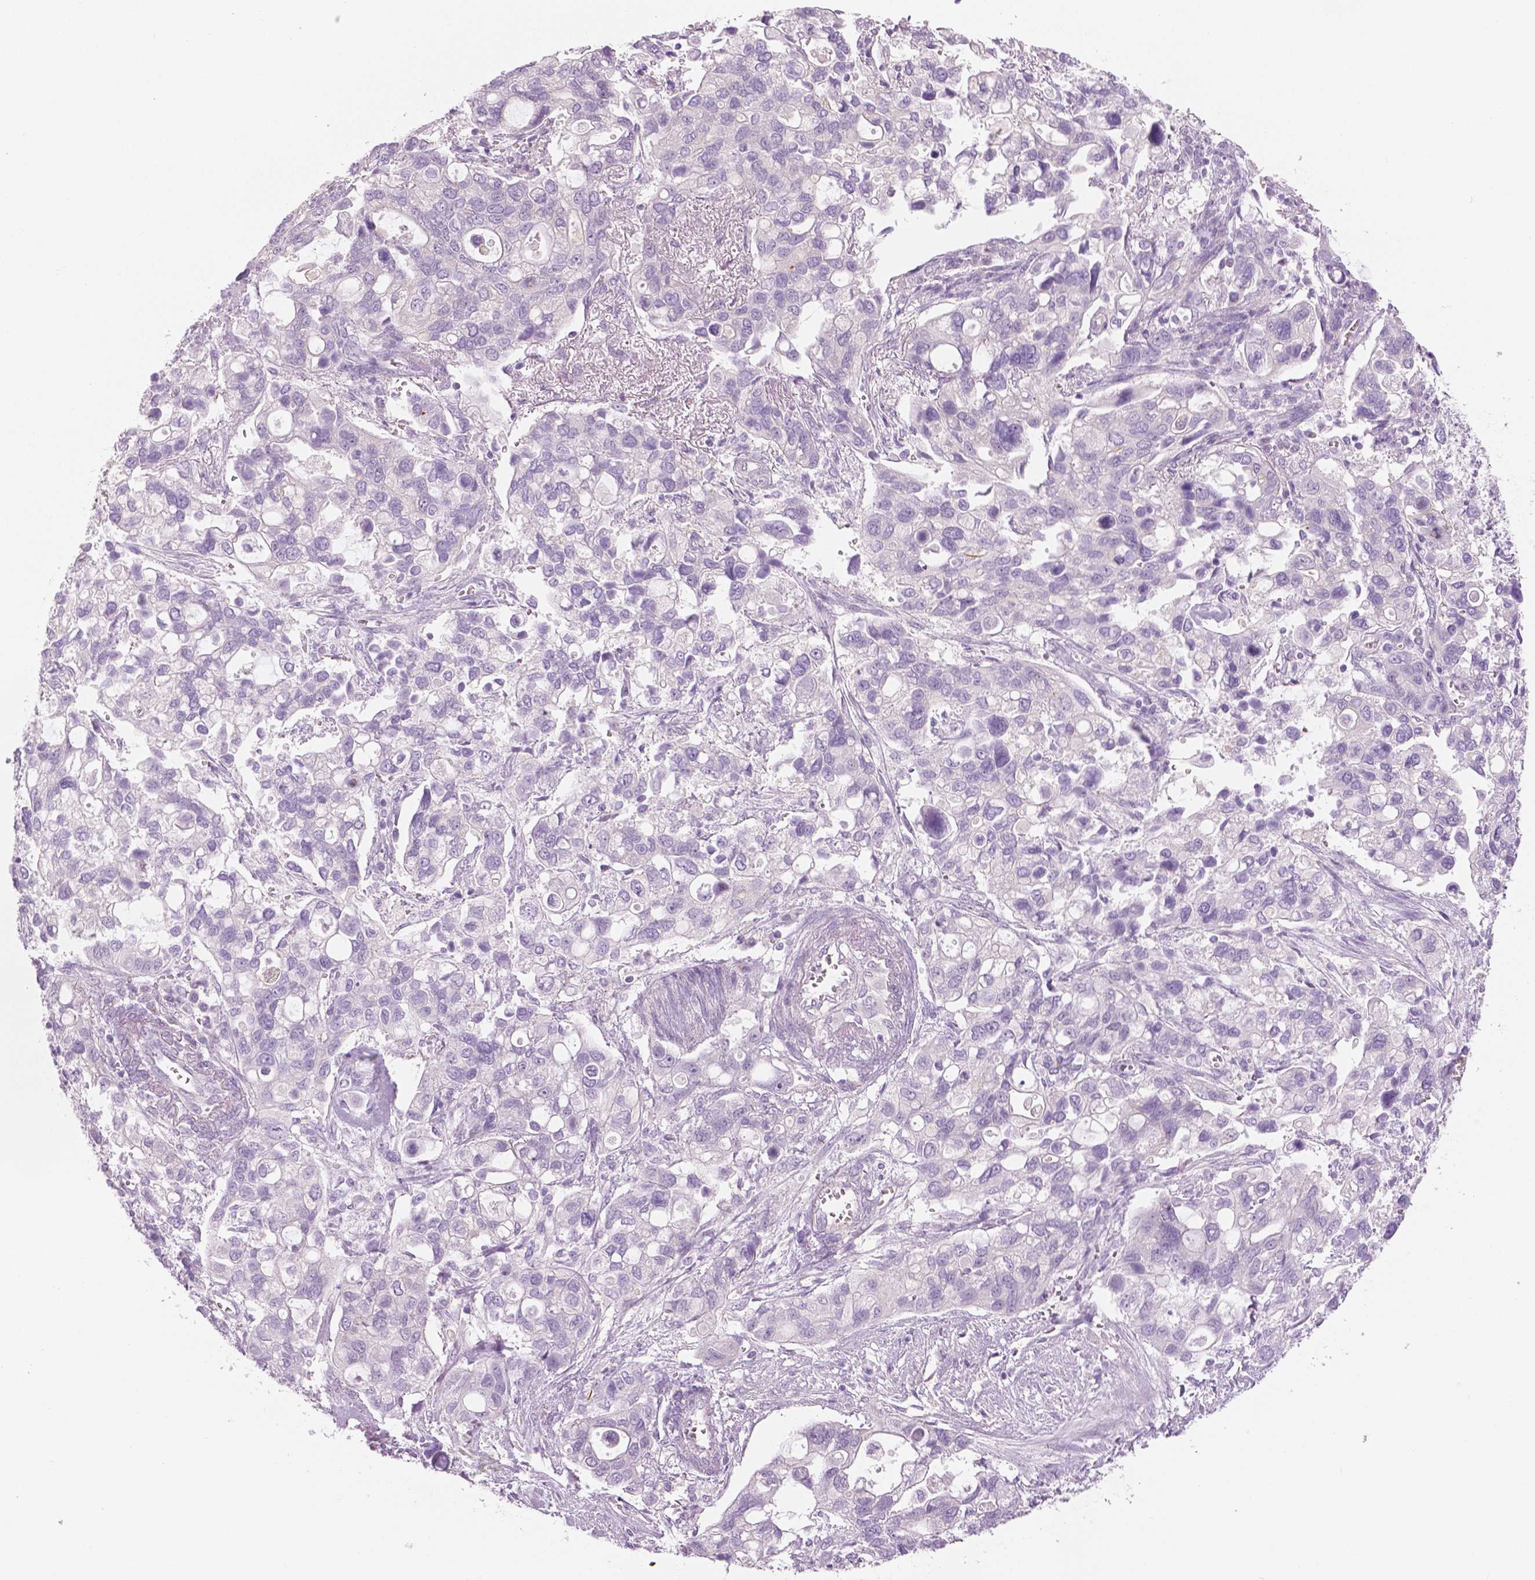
{"staining": {"intensity": "negative", "quantity": "none", "location": "none"}, "tissue": "stomach cancer", "cell_type": "Tumor cells", "image_type": "cancer", "snomed": [{"axis": "morphology", "description": "Adenocarcinoma, NOS"}, {"axis": "topography", "description": "Stomach, upper"}], "caption": "Photomicrograph shows no significant protein expression in tumor cells of stomach cancer (adenocarcinoma).", "gene": "SLC24A1", "patient": {"sex": "female", "age": 81}}